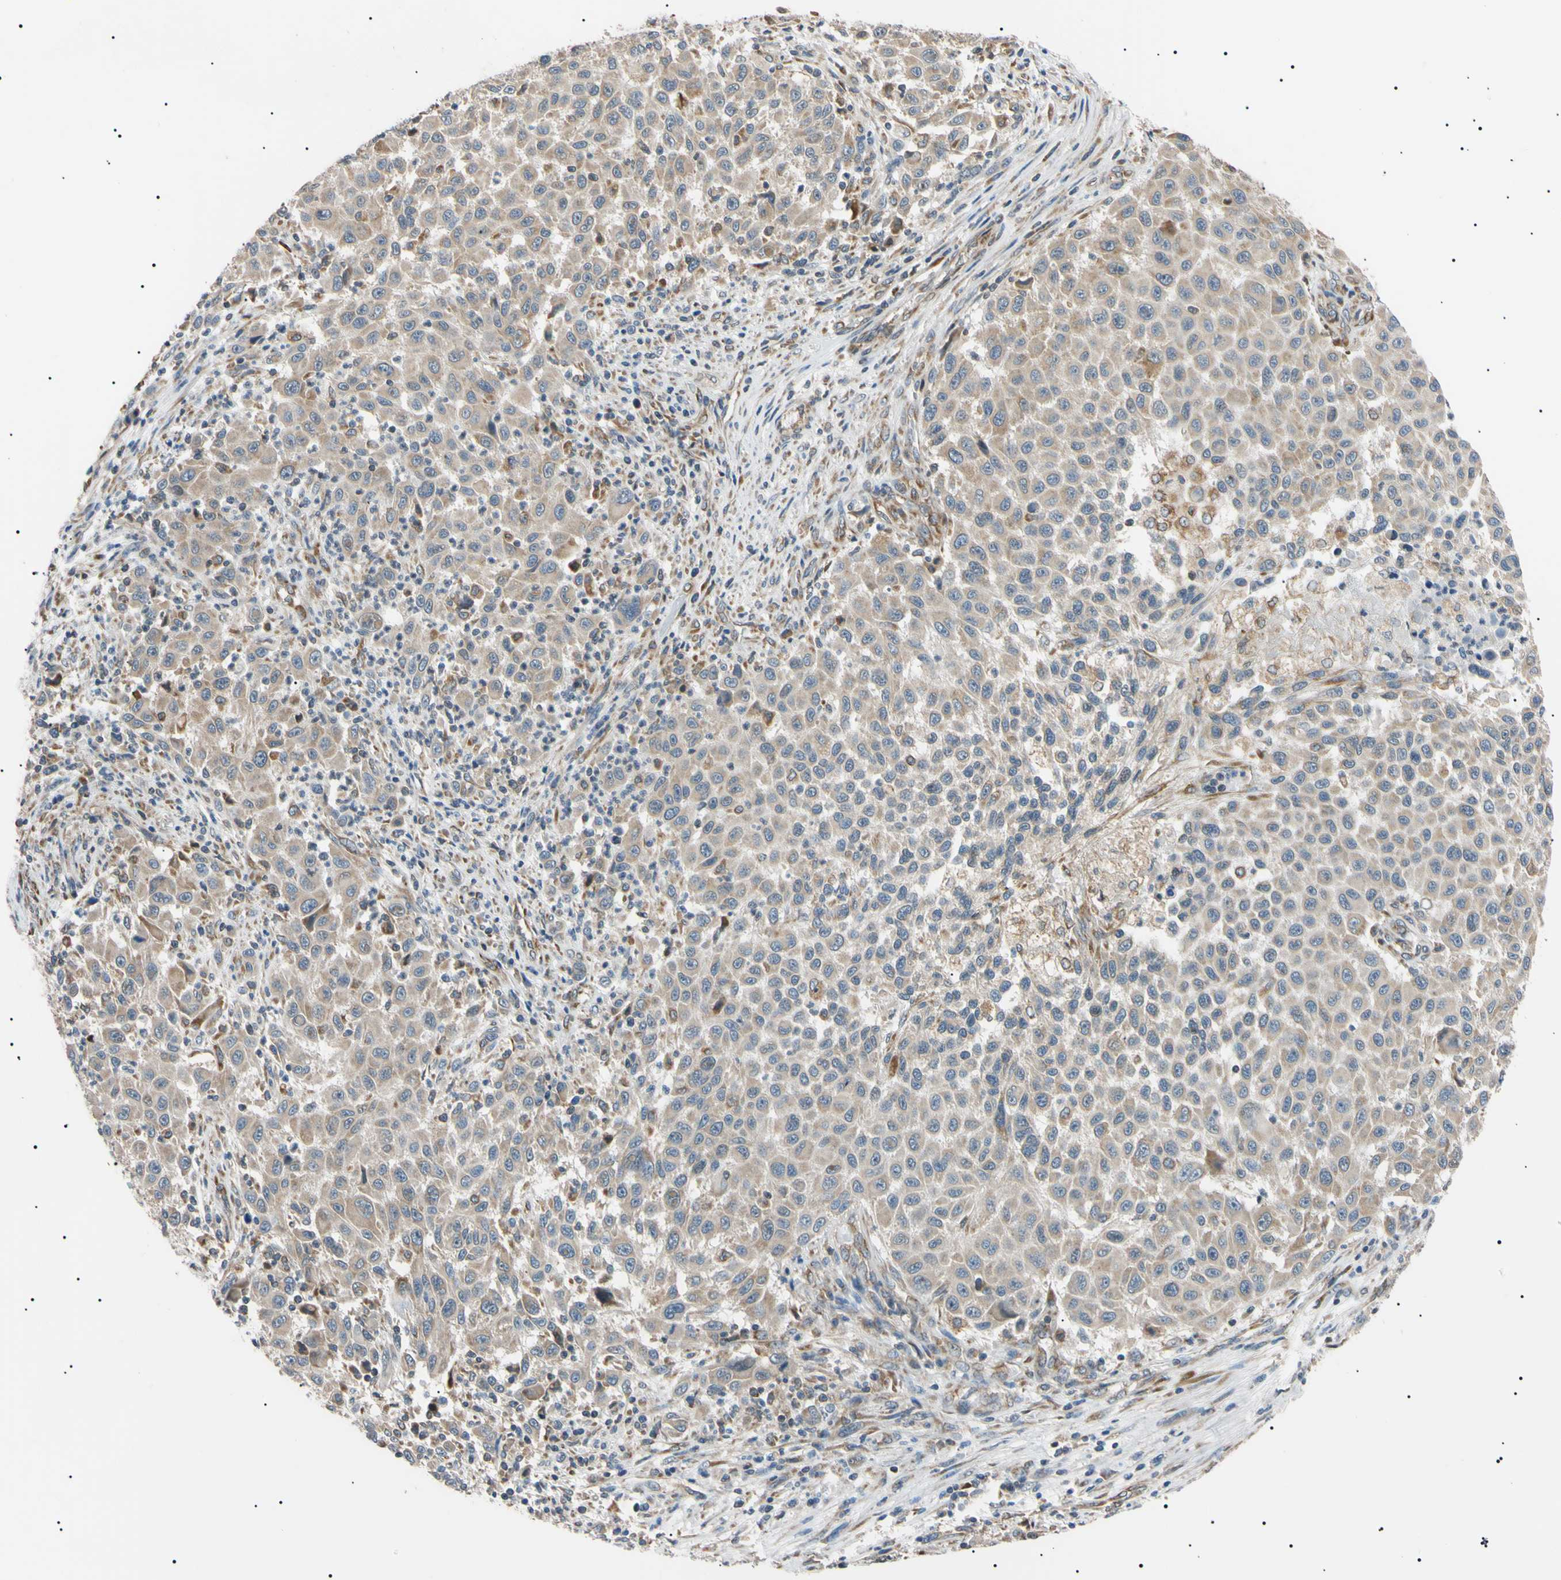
{"staining": {"intensity": "weak", "quantity": ">75%", "location": "cytoplasmic/membranous"}, "tissue": "melanoma", "cell_type": "Tumor cells", "image_type": "cancer", "snomed": [{"axis": "morphology", "description": "Malignant melanoma, Metastatic site"}, {"axis": "topography", "description": "Lymph node"}], "caption": "Immunohistochemical staining of human malignant melanoma (metastatic site) reveals weak cytoplasmic/membranous protein positivity in approximately >75% of tumor cells.", "gene": "VAPA", "patient": {"sex": "male", "age": 61}}